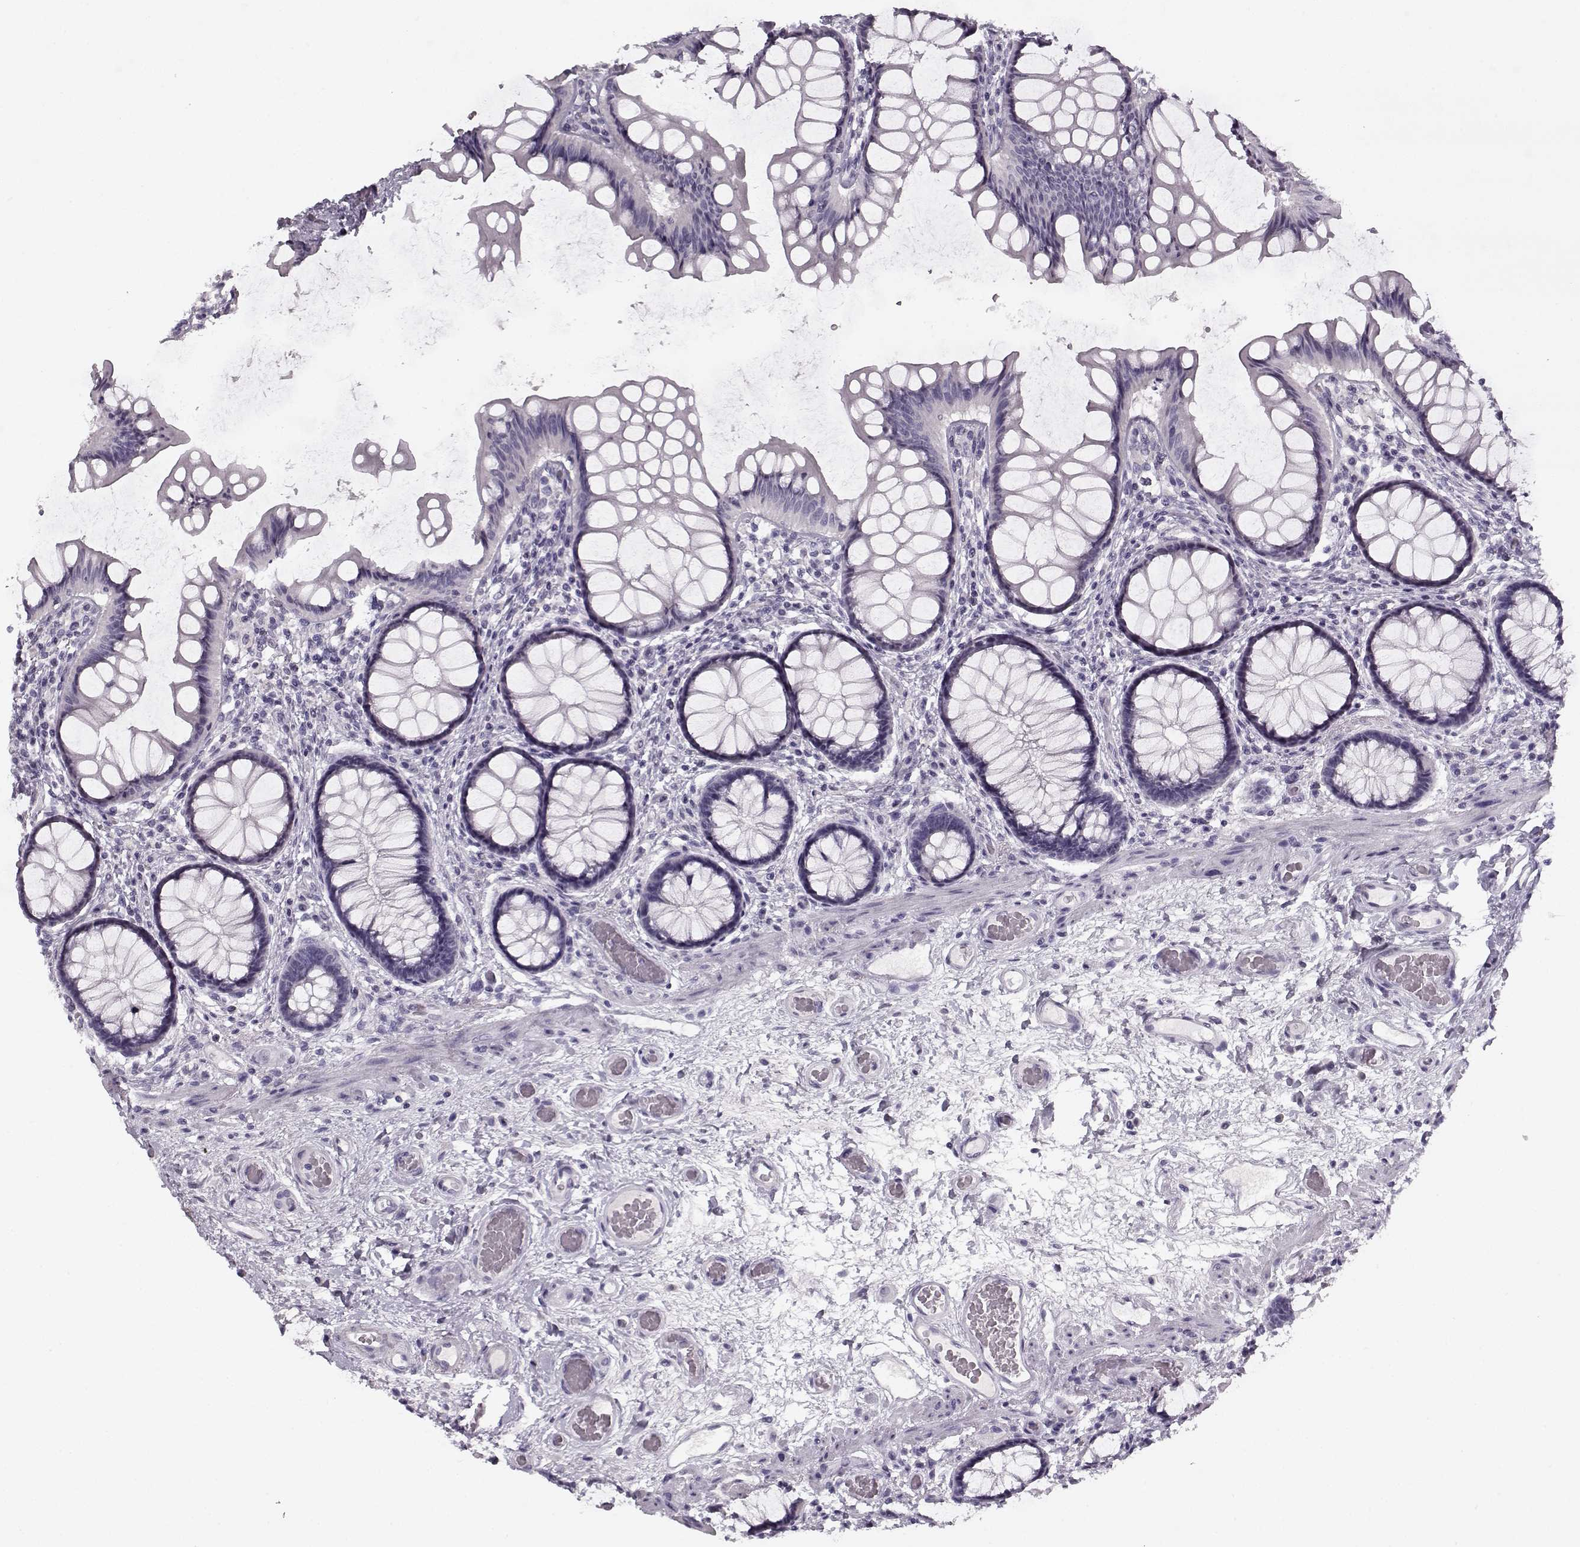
{"staining": {"intensity": "negative", "quantity": "none", "location": "none"}, "tissue": "colon", "cell_type": "Endothelial cells", "image_type": "normal", "snomed": [{"axis": "morphology", "description": "Normal tissue, NOS"}, {"axis": "topography", "description": "Colon"}], "caption": "This is a photomicrograph of immunohistochemistry staining of unremarkable colon, which shows no positivity in endothelial cells. Nuclei are stained in blue.", "gene": "PNMT", "patient": {"sex": "female", "age": 65}}